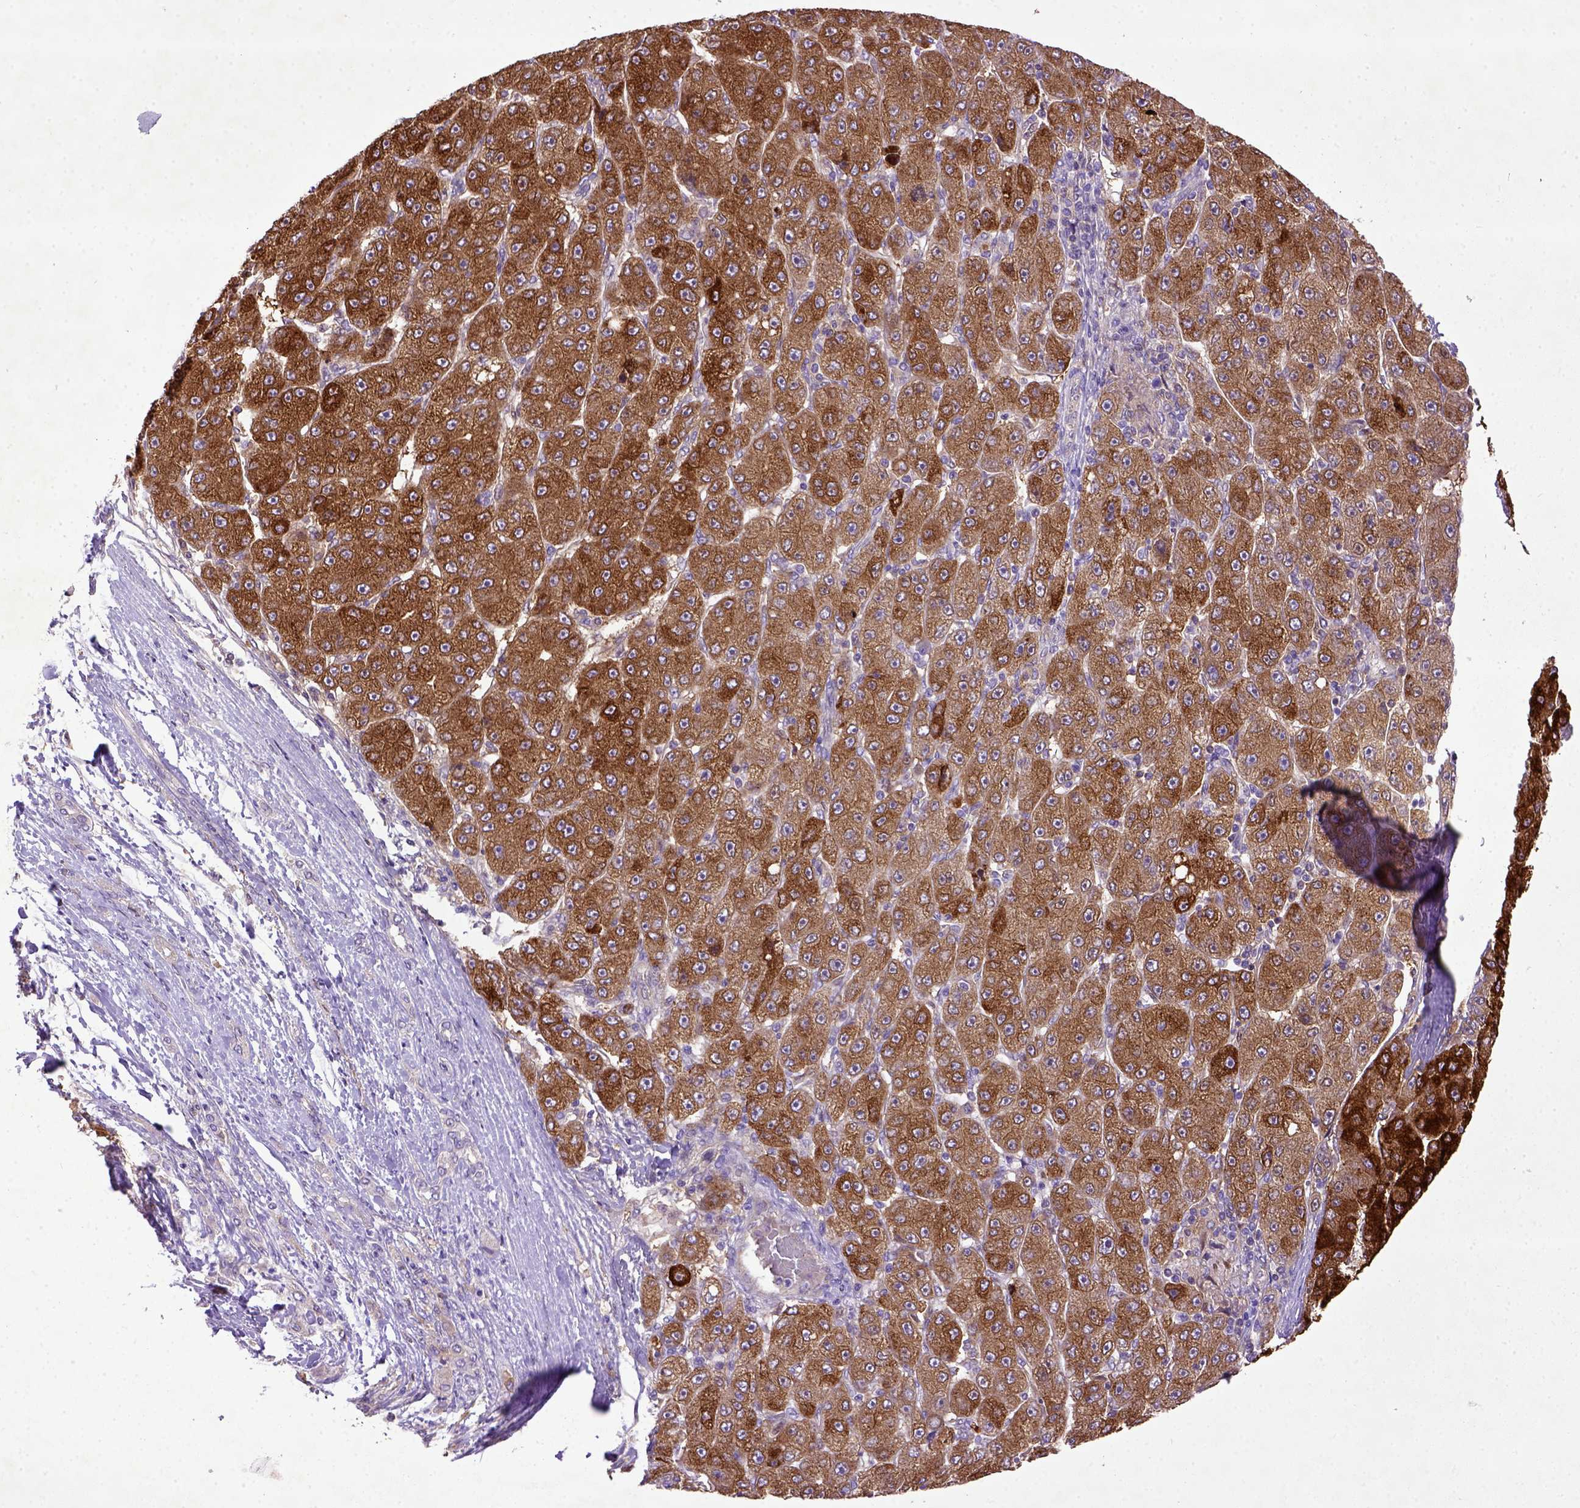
{"staining": {"intensity": "strong", "quantity": ">75%", "location": "cytoplasmic/membranous"}, "tissue": "liver cancer", "cell_type": "Tumor cells", "image_type": "cancer", "snomed": [{"axis": "morphology", "description": "Carcinoma, Hepatocellular, NOS"}, {"axis": "topography", "description": "Liver"}], "caption": "This is an image of immunohistochemistry staining of liver cancer (hepatocellular carcinoma), which shows strong expression in the cytoplasmic/membranous of tumor cells.", "gene": "DEPDC1B", "patient": {"sex": "male", "age": 67}}